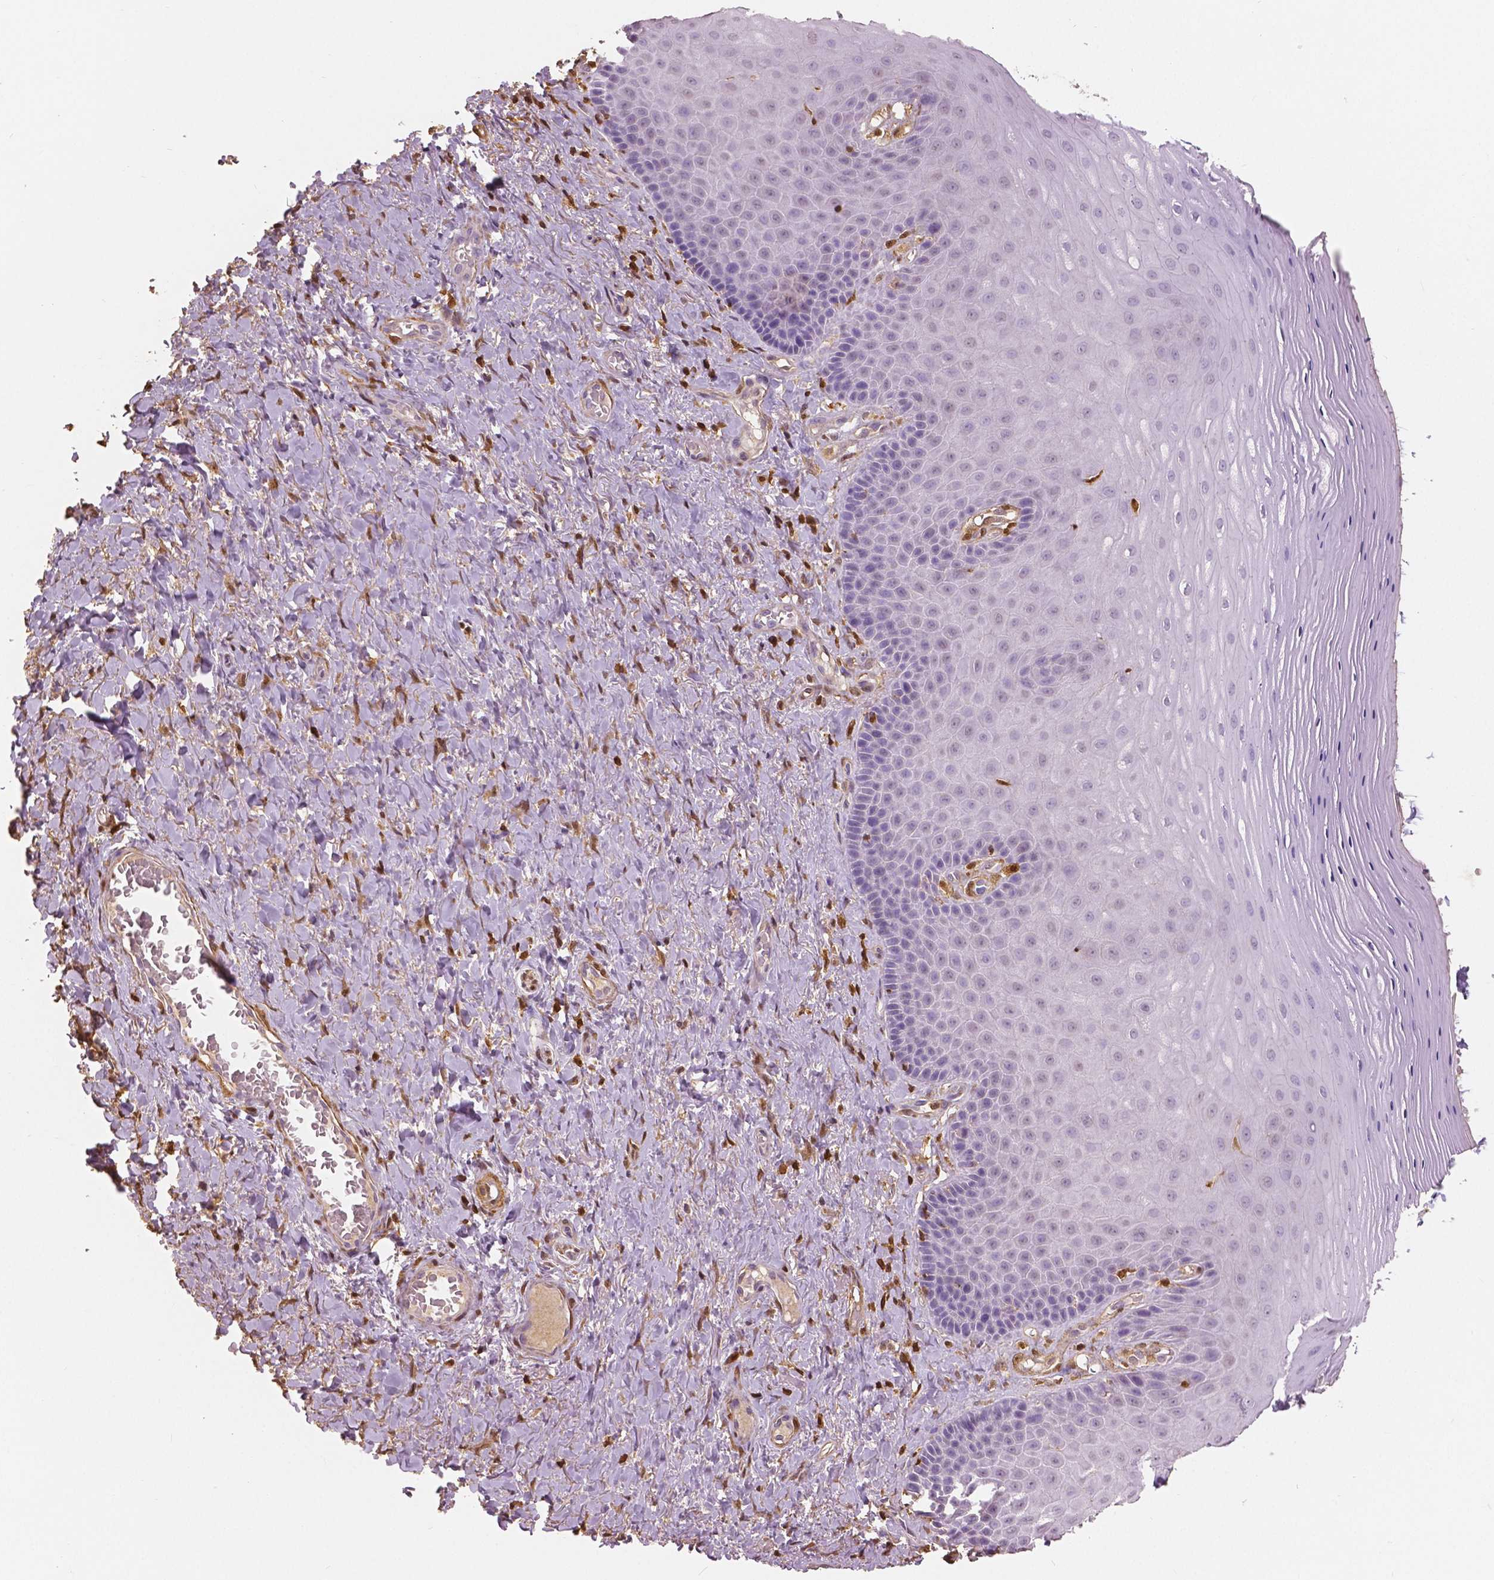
{"staining": {"intensity": "negative", "quantity": "none", "location": "none"}, "tissue": "vagina", "cell_type": "Squamous epithelial cells", "image_type": "normal", "snomed": [{"axis": "morphology", "description": "Normal tissue, NOS"}, {"axis": "topography", "description": "Vagina"}], "caption": "This micrograph is of unremarkable vagina stained with IHC to label a protein in brown with the nuclei are counter-stained blue. There is no positivity in squamous epithelial cells. (DAB immunohistochemistry visualized using brightfield microscopy, high magnification).", "gene": "S100A4", "patient": {"sex": "female", "age": 83}}